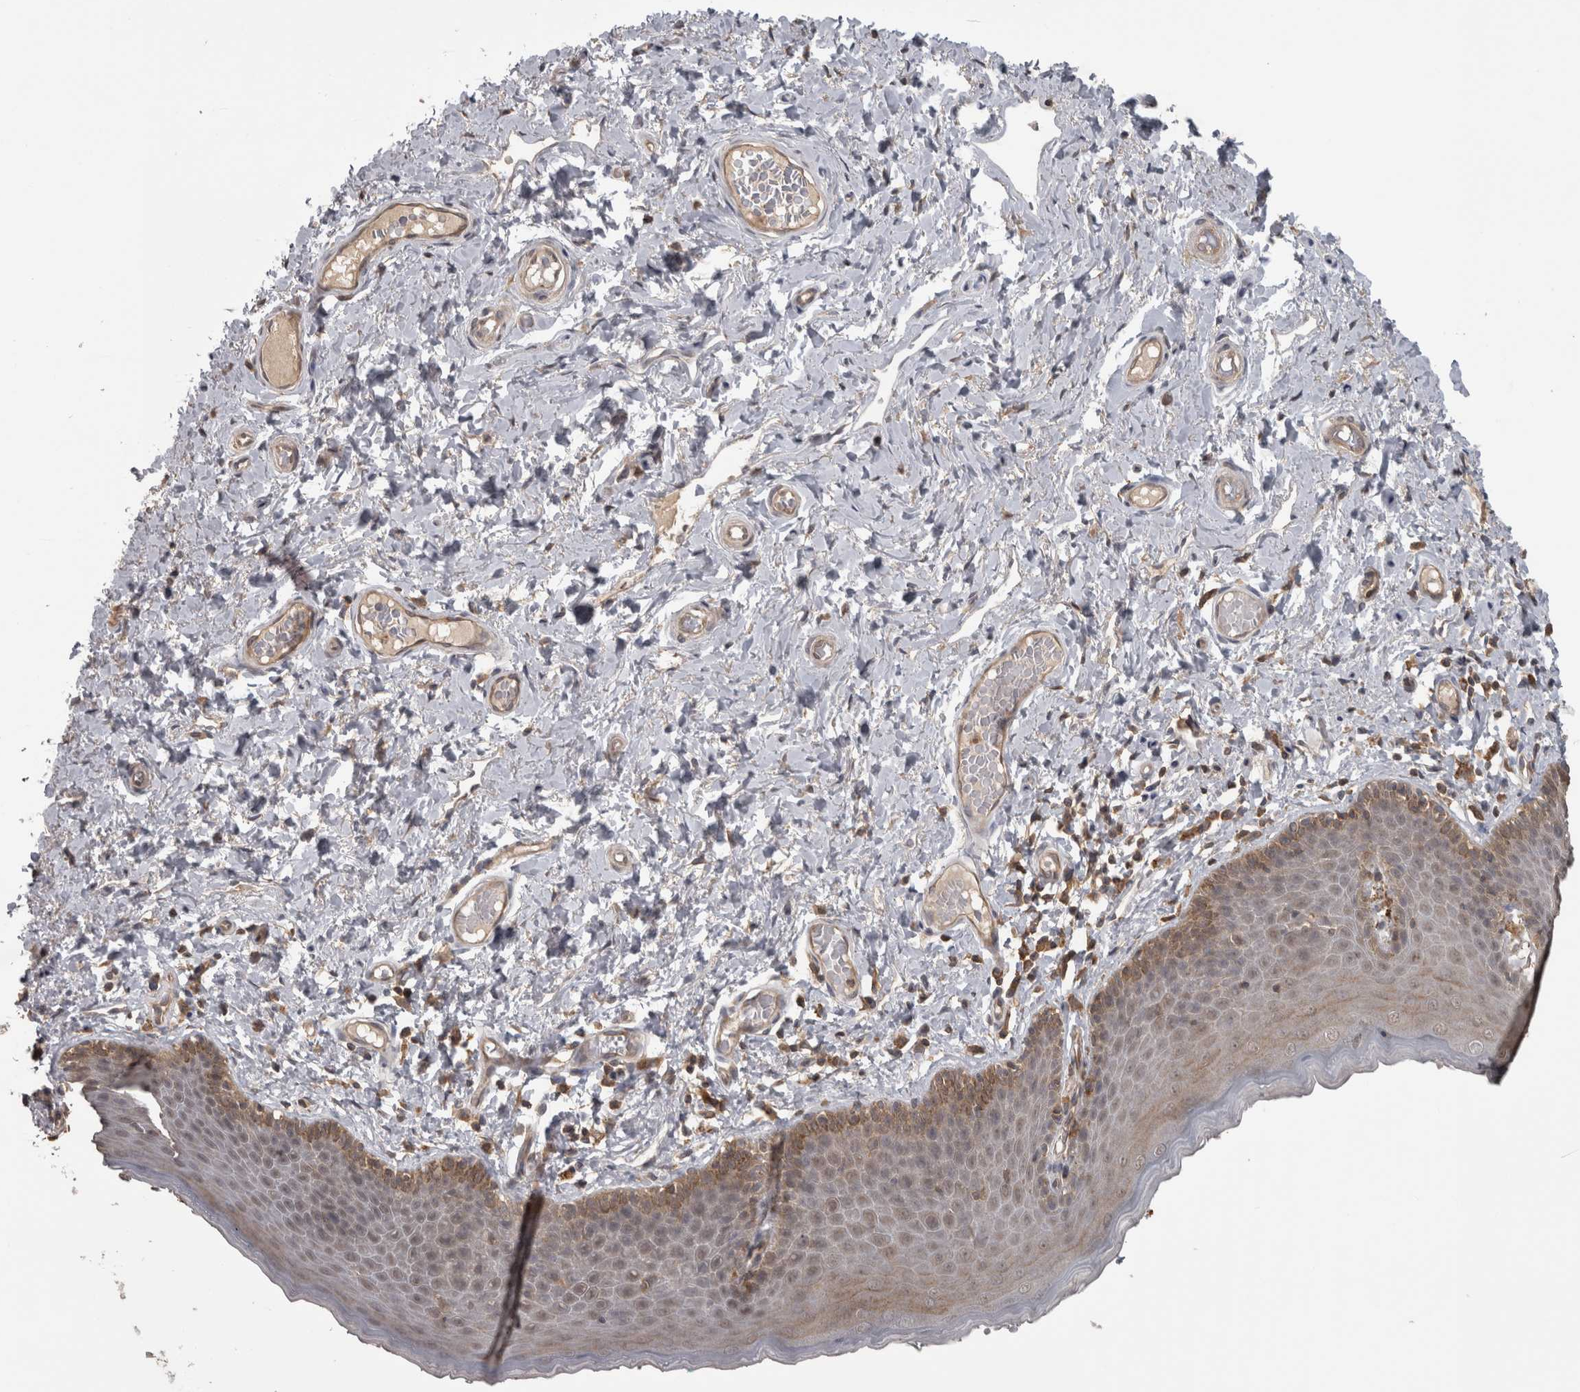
{"staining": {"intensity": "moderate", "quantity": "25%-75%", "location": "cytoplasmic/membranous"}, "tissue": "skin", "cell_type": "Epidermal cells", "image_type": "normal", "snomed": [{"axis": "morphology", "description": "Normal tissue, NOS"}, {"axis": "topography", "description": "Vulva"}], "caption": "Unremarkable skin reveals moderate cytoplasmic/membranous expression in about 25%-75% of epidermal cells (brown staining indicates protein expression, while blue staining denotes nuclei)..", "gene": "MICU3", "patient": {"sex": "female", "age": 66}}